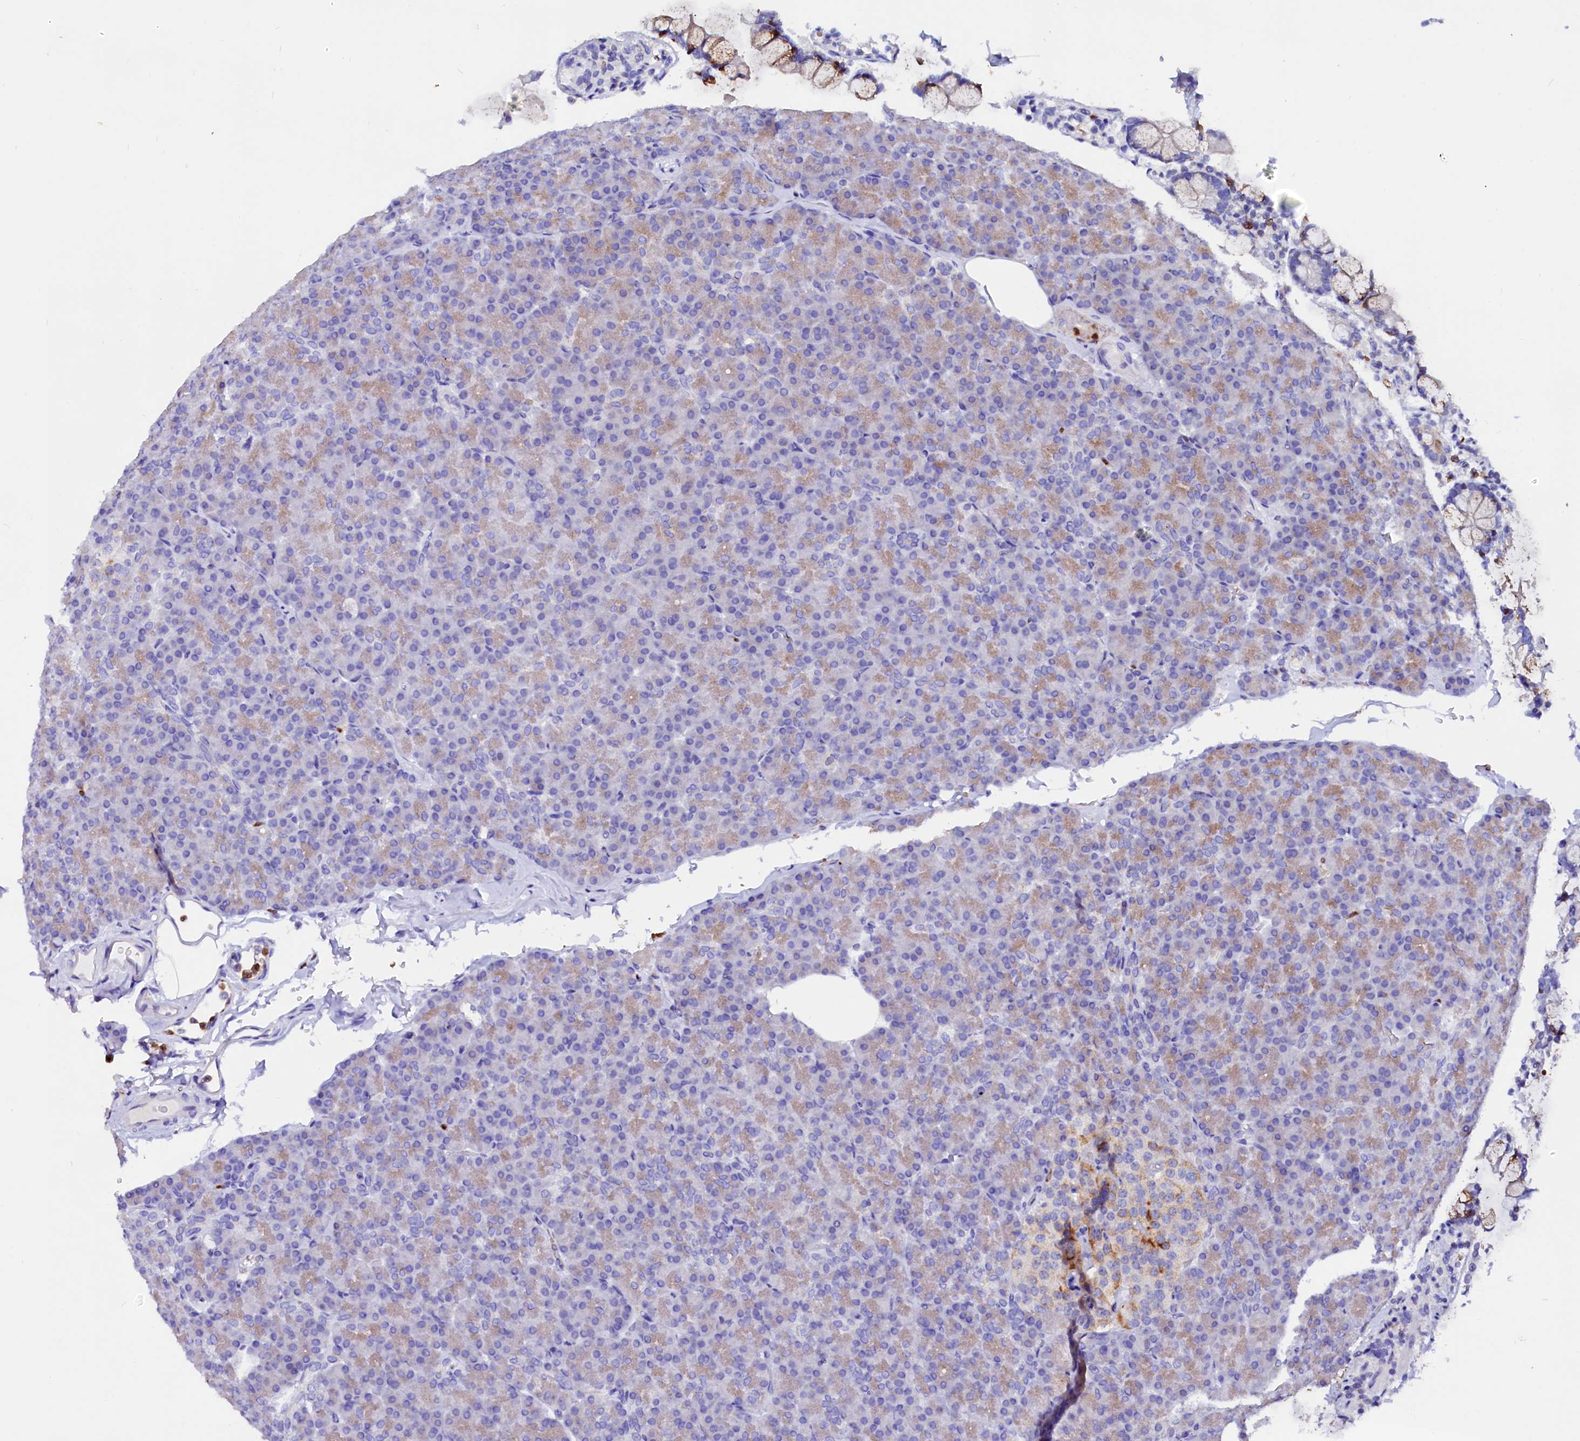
{"staining": {"intensity": "moderate", "quantity": ">75%", "location": "cytoplasmic/membranous"}, "tissue": "pancreas", "cell_type": "Exocrine glandular cells", "image_type": "normal", "snomed": [{"axis": "morphology", "description": "Normal tissue, NOS"}, {"axis": "topography", "description": "Pancreas"}], "caption": "Moderate cytoplasmic/membranous protein staining is appreciated in about >75% of exocrine glandular cells in pancreas.", "gene": "RAB27A", "patient": {"sex": "female", "age": 43}}